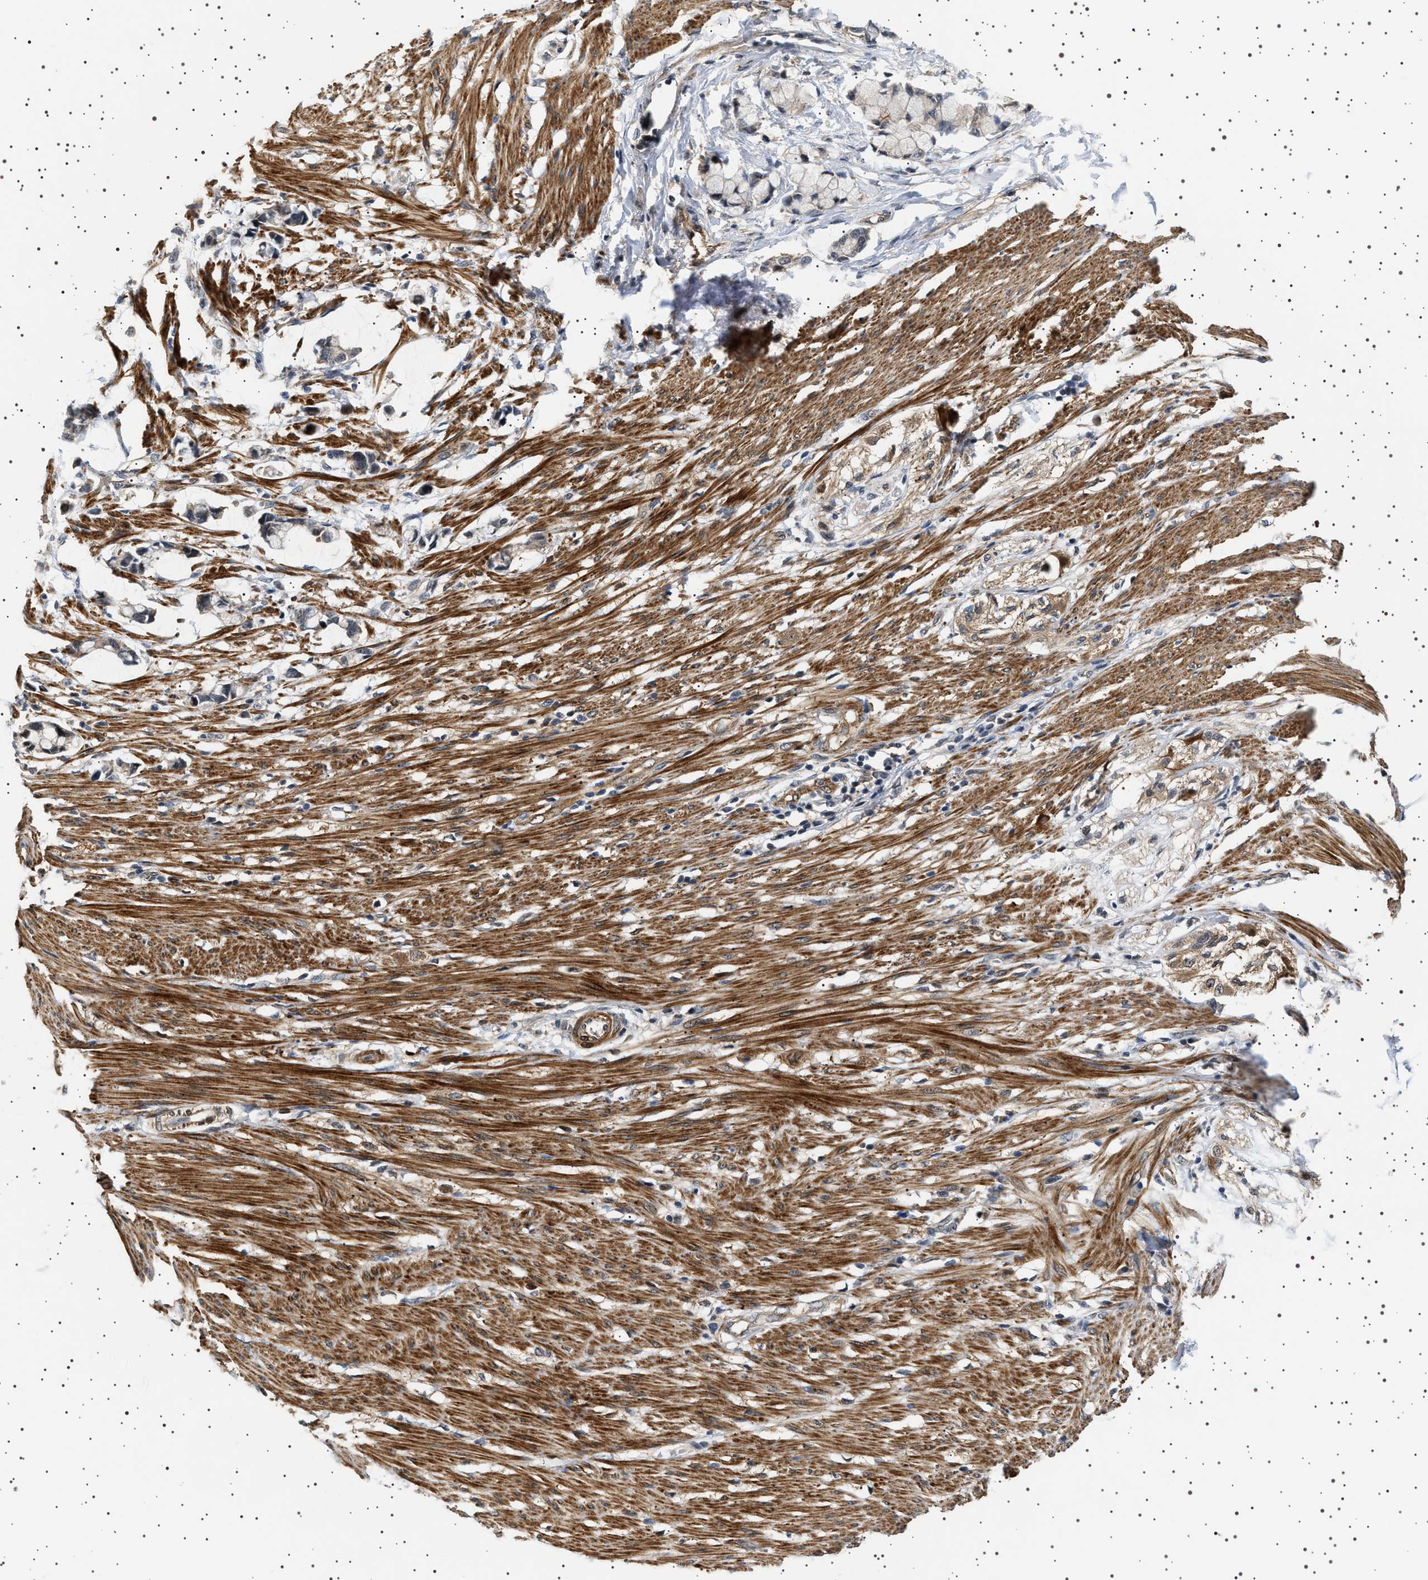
{"staining": {"intensity": "strong", "quantity": ">75%", "location": "cytoplasmic/membranous"}, "tissue": "smooth muscle", "cell_type": "Smooth muscle cells", "image_type": "normal", "snomed": [{"axis": "morphology", "description": "Normal tissue, NOS"}, {"axis": "morphology", "description": "Adenocarcinoma, NOS"}, {"axis": "topography", "description": "Smooth muscle"}, {"axis": "topography", "description": "Colon"}], "caption": "A photomicrograph of smooth muscle stained for a protein exhibits strong cytoplasmic/membranous brown staining in smooth muscle cells. The protein is stained brown, and the nuclei are stained in blue (DAB (3,3'-diaminobenzidine) IHC with brightfield microscopy, high magnification).", "gene": "BAG3", "patient": {"sex": "male", "age": 14}}